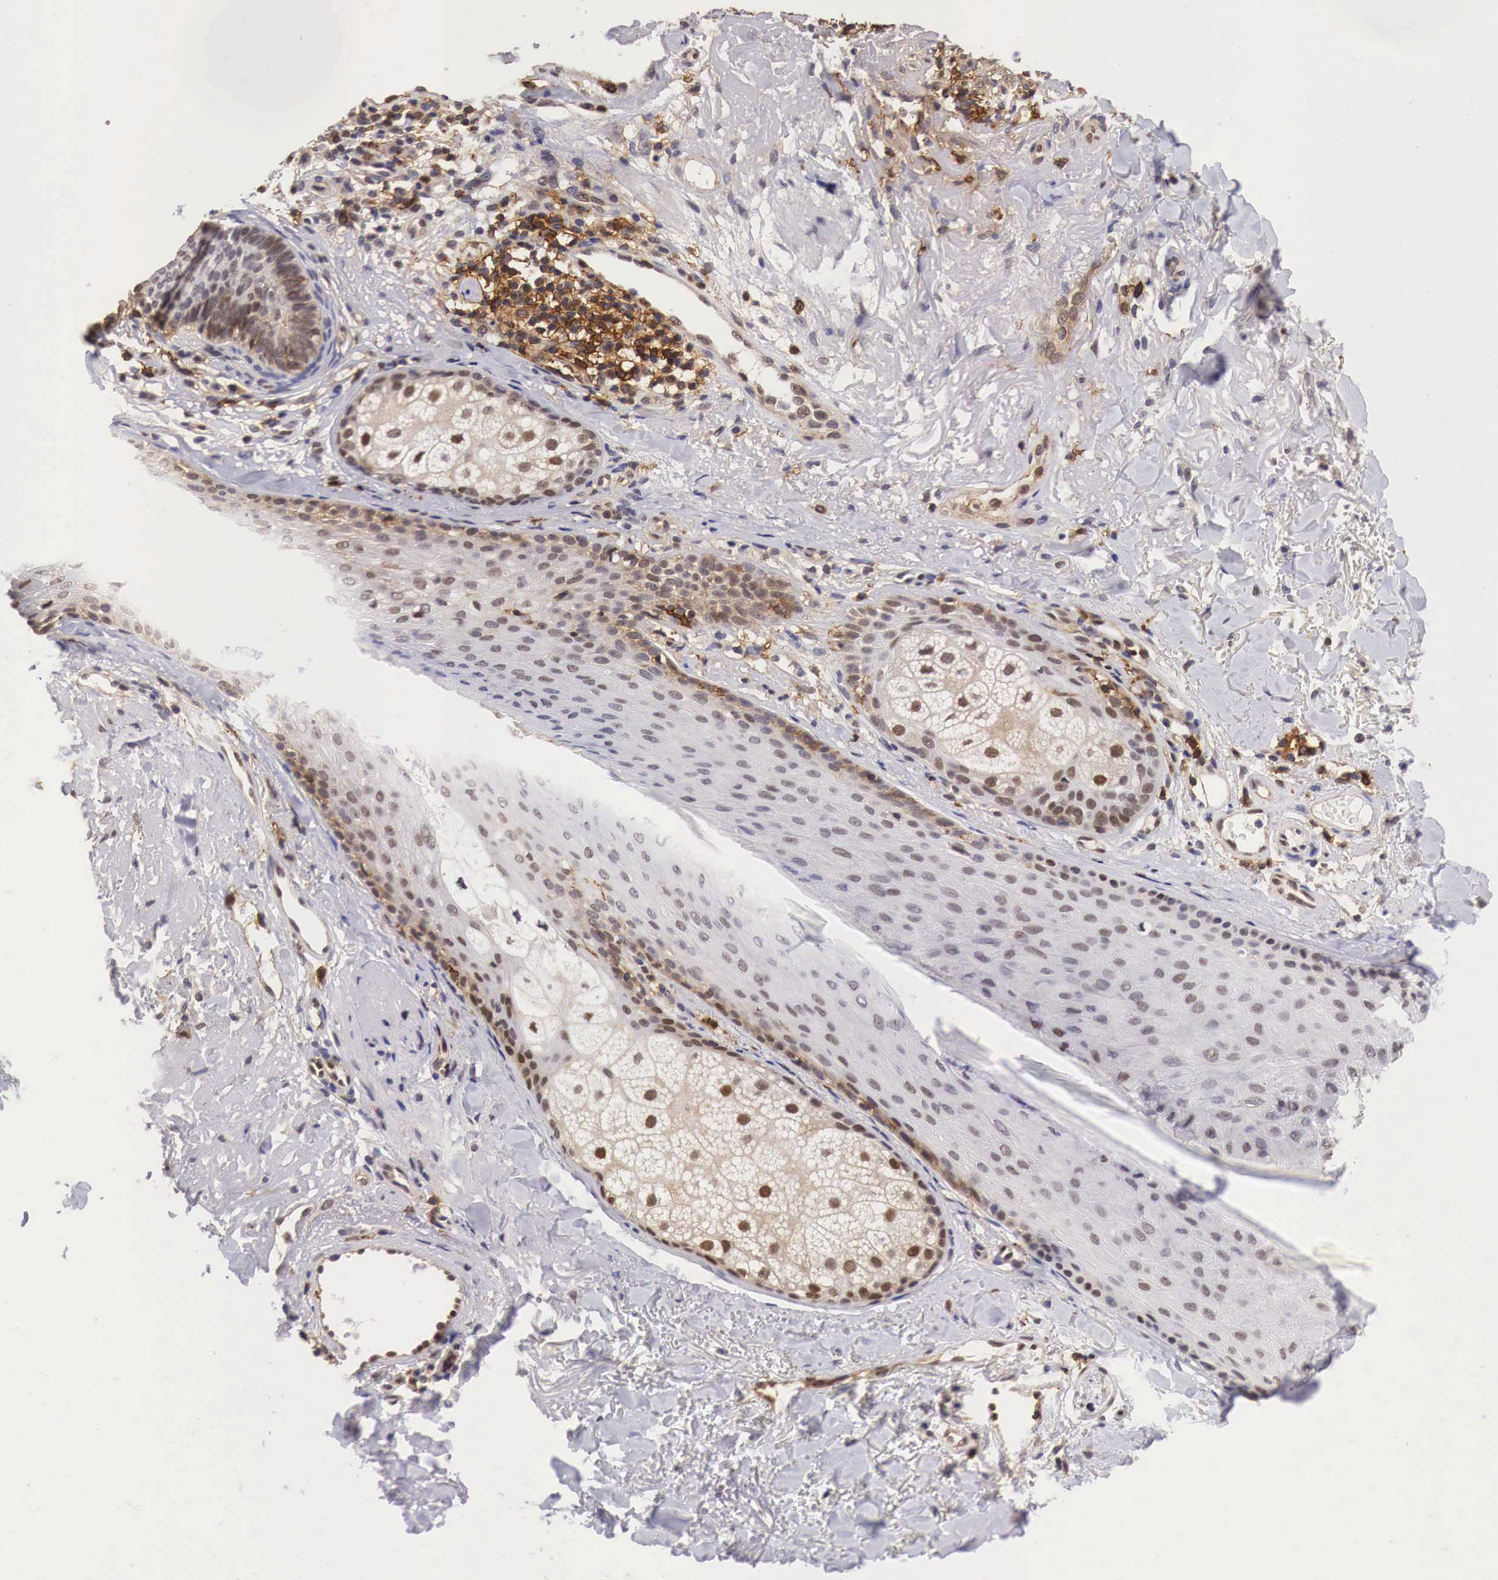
{"staining": {"intensity": "strong", "quantity": ">75%", "location": "cytoplasmic/membranous,nuclear"}, "tissue": "skin cancer", "cell_type": "Tumor cells", "image_type": "cancer", "snomed": [{"axis": "morphology", "description": "Squamous cell carcinoma, NOS"}, {"axis": "topography", "description": "Skin"}], "caption": "Protein expression analysis of skin cancer displays strong cytoplasmic/membranous and nuclear positivity in approximately >75% of tumor cells. Immunohistochemistry (ihc) stains the protein in brown and the nuclei are stained blue.", "gene": "PABIR2", "patient": {"sex": "male", "age": 77}}